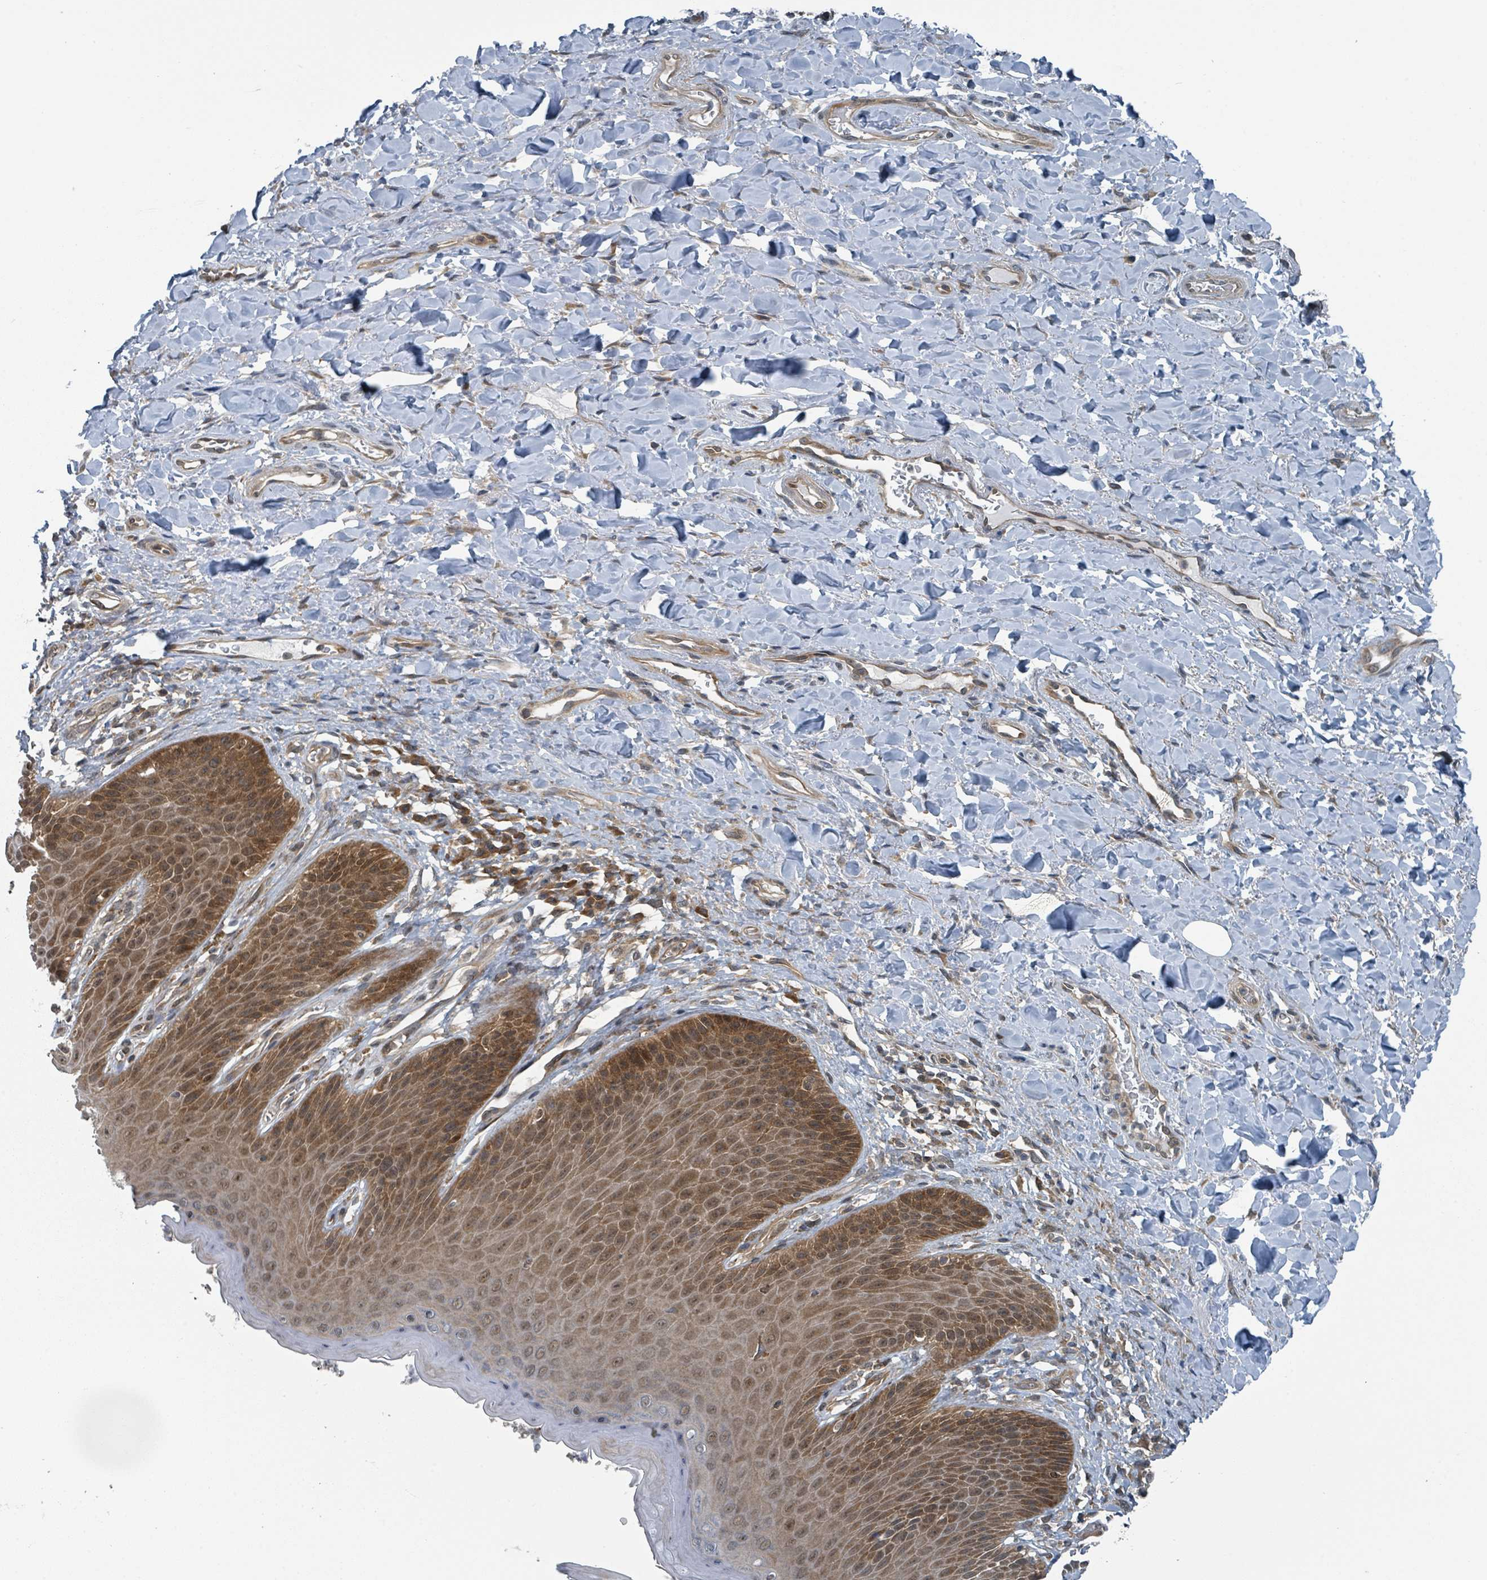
{"staining": {"intensity": "moderate", "quantity": ">75%", "location": "cytoplasmic/membranous,nuclear"}, "tissue": "skin", "cell_type": "Epidermal cells", "image_type": "normal", "snomed": [{"axis": "morphology", "description": "Normal tissue, NOS"}, {"axis": "topography", "description": "Anal"}], "caption": "Immunohistochemistry (IHC) image of benign skin: human skin stained using IHC shows medium levels of moderate protein expression localized specifically in the cytoplasmic/membranous,nuclear of epidermal cells, appearing as a cytoplasmic/membranous,nuclear brown color.", "gene": "GOLGA7B", "patient": {"sex": "female", "age": 89}}